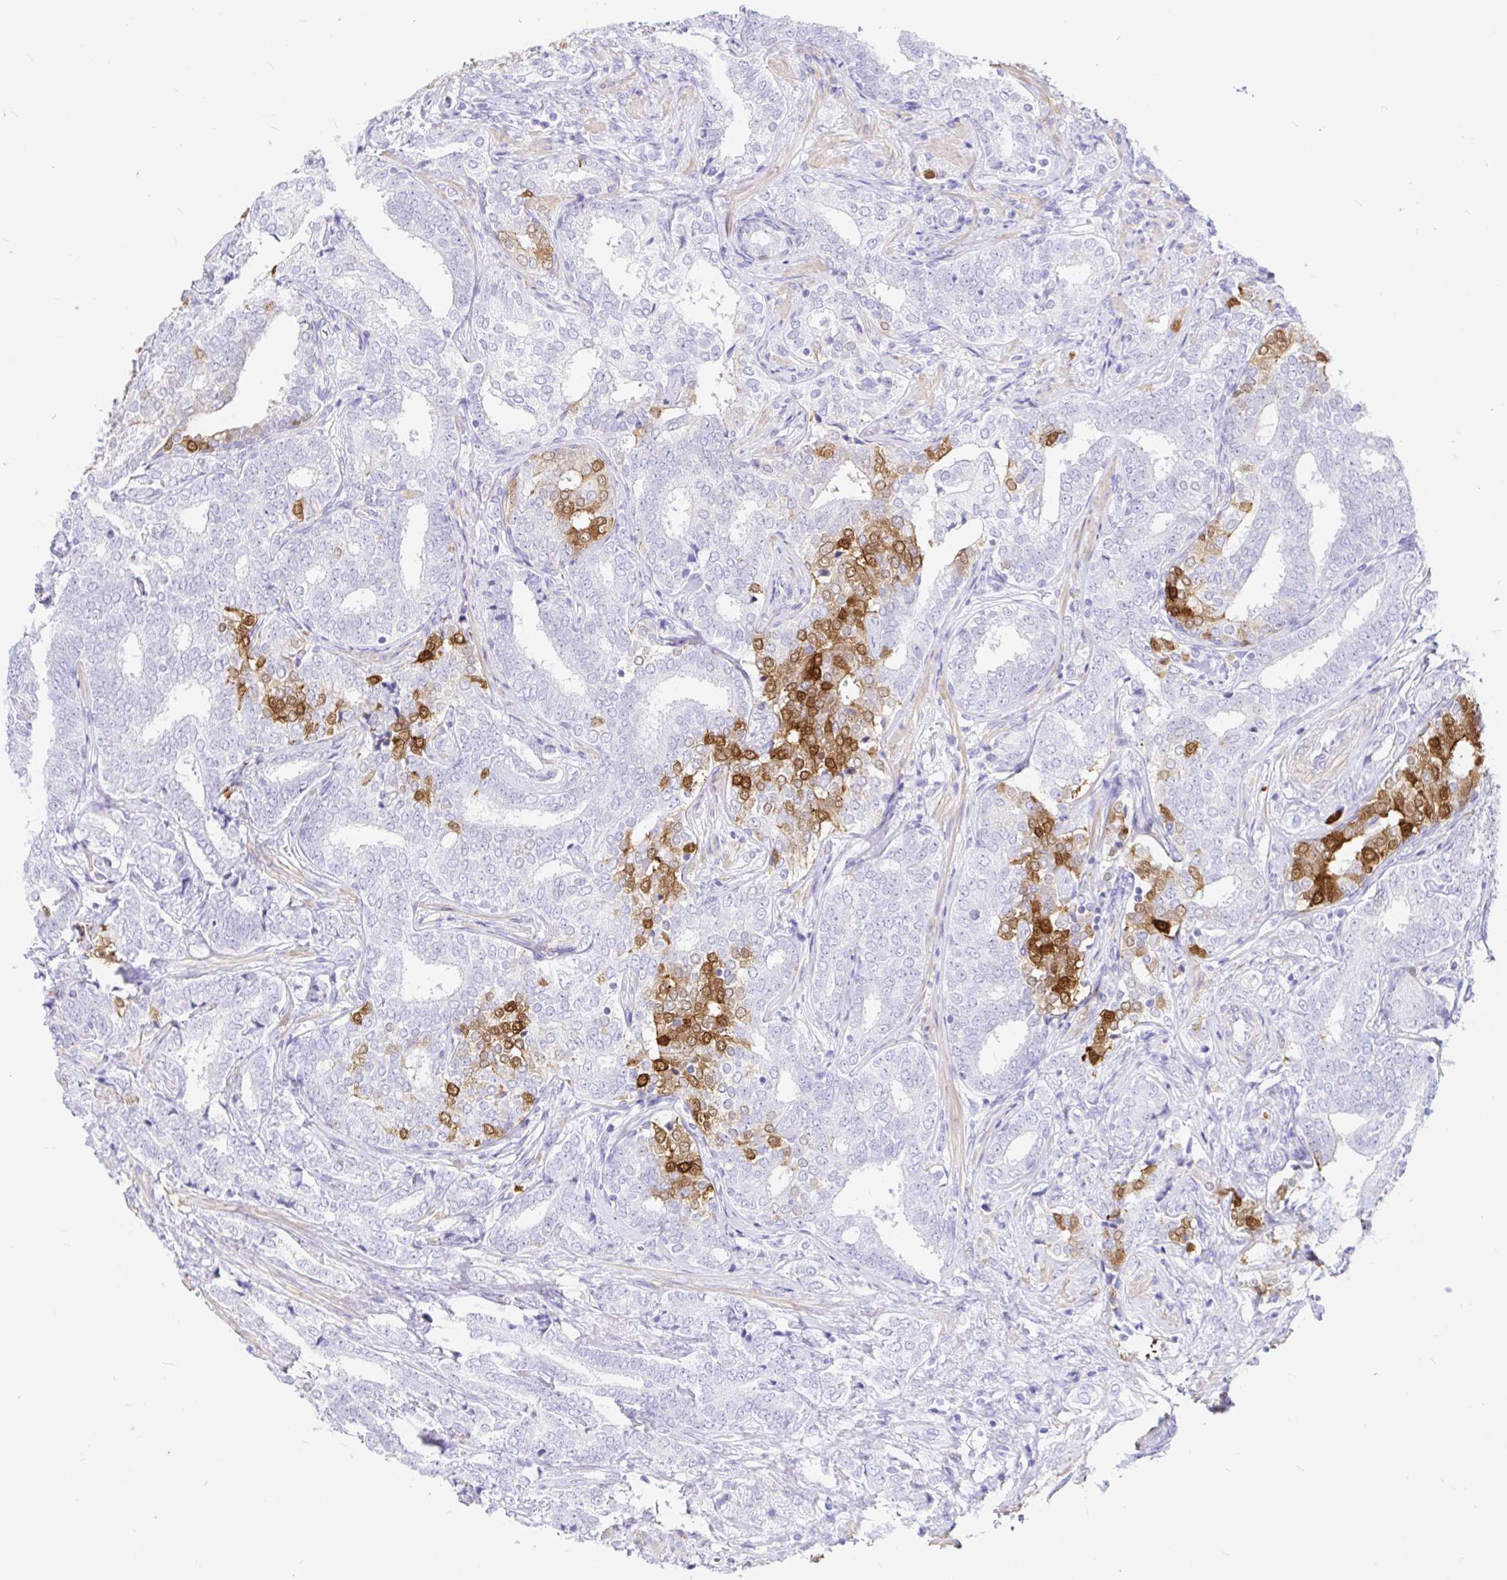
{"staining": {"intensity": "moderate", "quantity": "<25%", "location": "cytoplasmic/membranous,nuclear"}, "tissue": "prostate cancer", "cell_type": "Tumor cells", "image_type": "cancer", "snomed": [{"axis": "morphology", "description": "Adenocarcinoma, High grade"}, {"axis": "topography", "description": "Prostate"}], "caption": "Moderate cytoplasmic/membranous and nuclear protein positivity is seen in approximately <25% of tumor cells in prostate cancer (high-grade adenocarcinoma). (DAB IHC, brown staining for protein, blue staining for nuclei).", "gene": "PPP1R1B", "patient": {"sex": "male", "age": 72}}